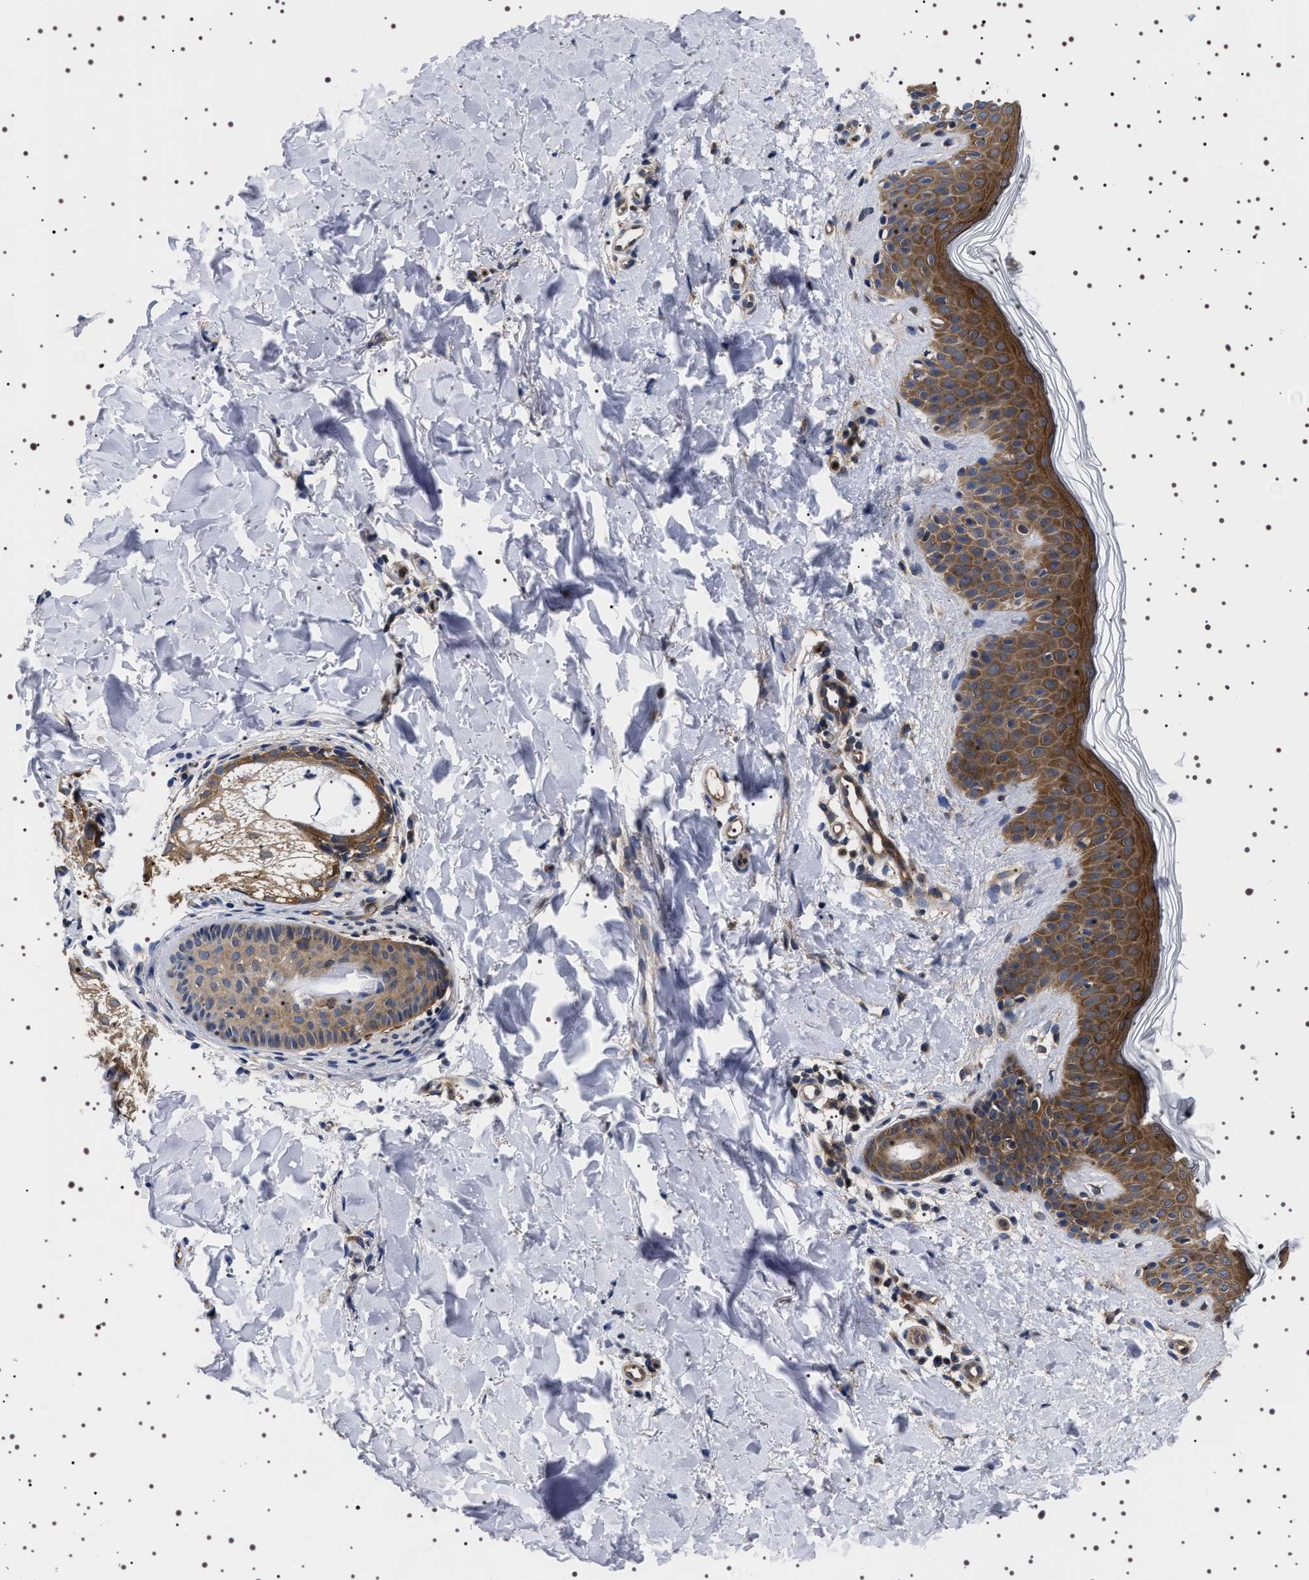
{"staining": {"intensity": "weak", "quantity": ">75%", "location": "cytoplasmic/membranous"}, "tissue": "skin", "cell_type": "Fibroblasts", "image_type": "normal", "snomed": [{"axis": "morphology", "description": "Normal tissue, NOS"}, {"axis": "topography", "description": "Skin"}], "caption": "This histopathology image shows IHC staining of unremarkable human skin, with low weak cytoplasmic/membranous staining in approximately >75% of fibroblasts.", "gene": "DARS1", "patient": {"sex": "male", "age": 40}}